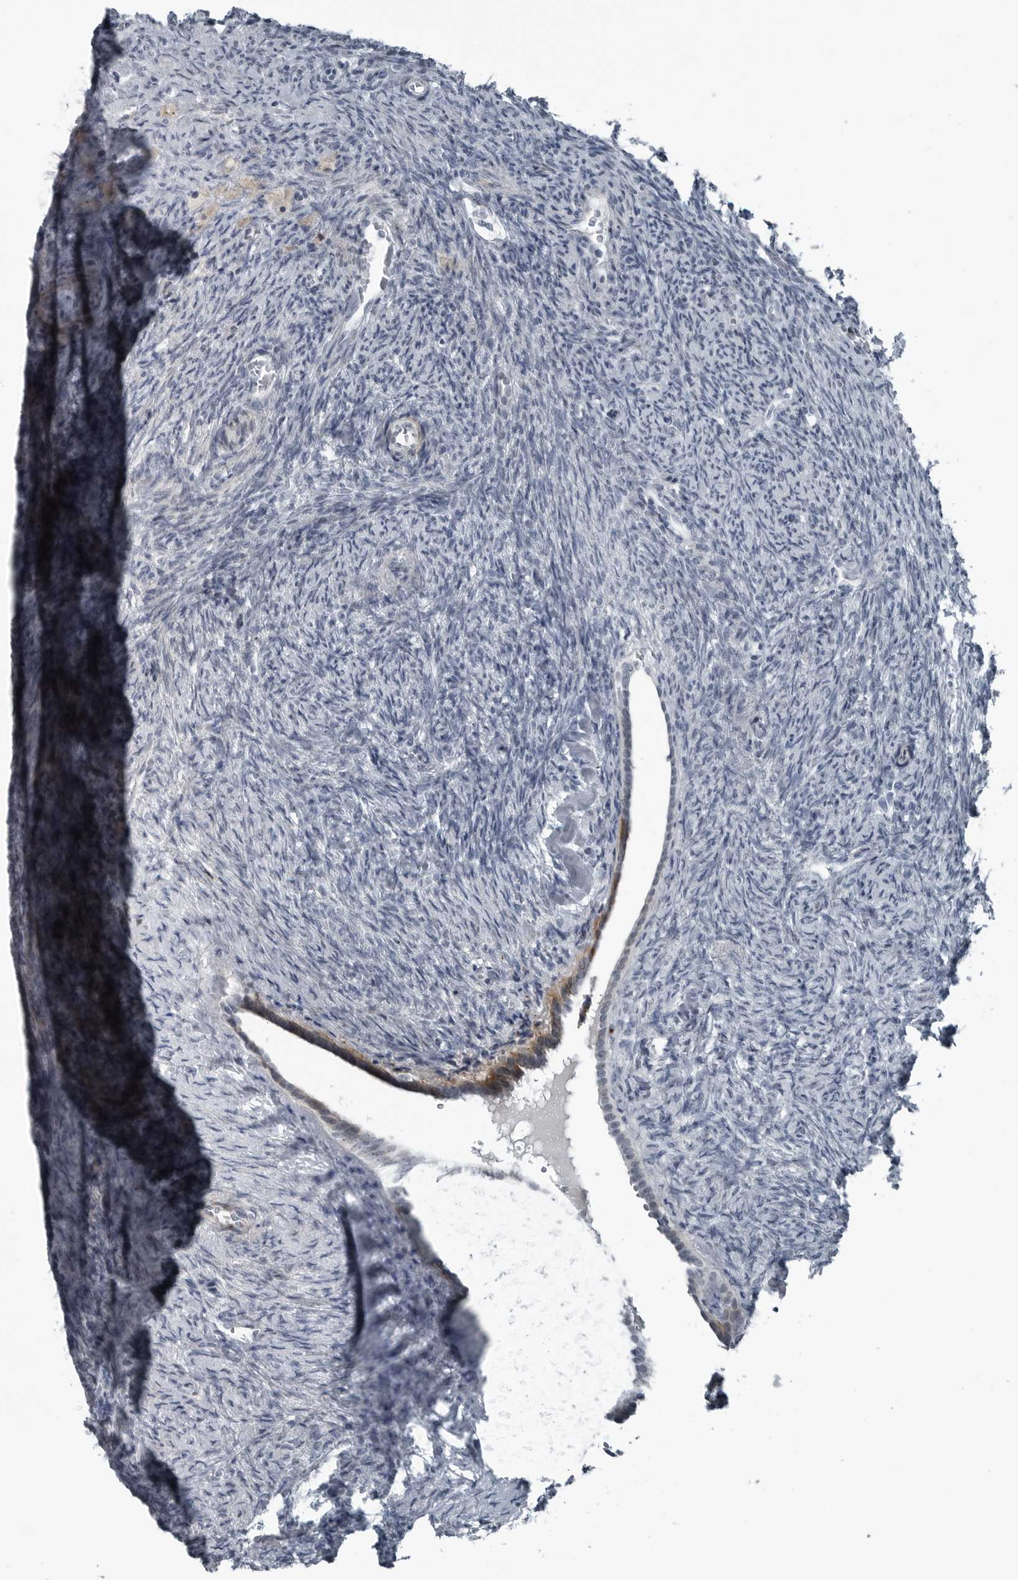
{"staining": {"intensity": "negative", "quantity": "none", "location": "none"}, "tissue": "ovary", "cell_type": "Ovarian stroma cells", "image_type": "normal", "snomed": [{"axis": "morphology", "description": "Normal tissue, NOS"}, {"axis": "topography", "description": "Ovary"}], "caption": "High power microscopy image of an immunohistochemistry micrograph of unremarkable ovary, revealing no significant staining in ovarian stroma cells. (DAB immunohistochemistry (IHC) with hematoxylin counter stain).", "gene": "DNAAF11", "patient": {"sex": "female", "age": 41}}